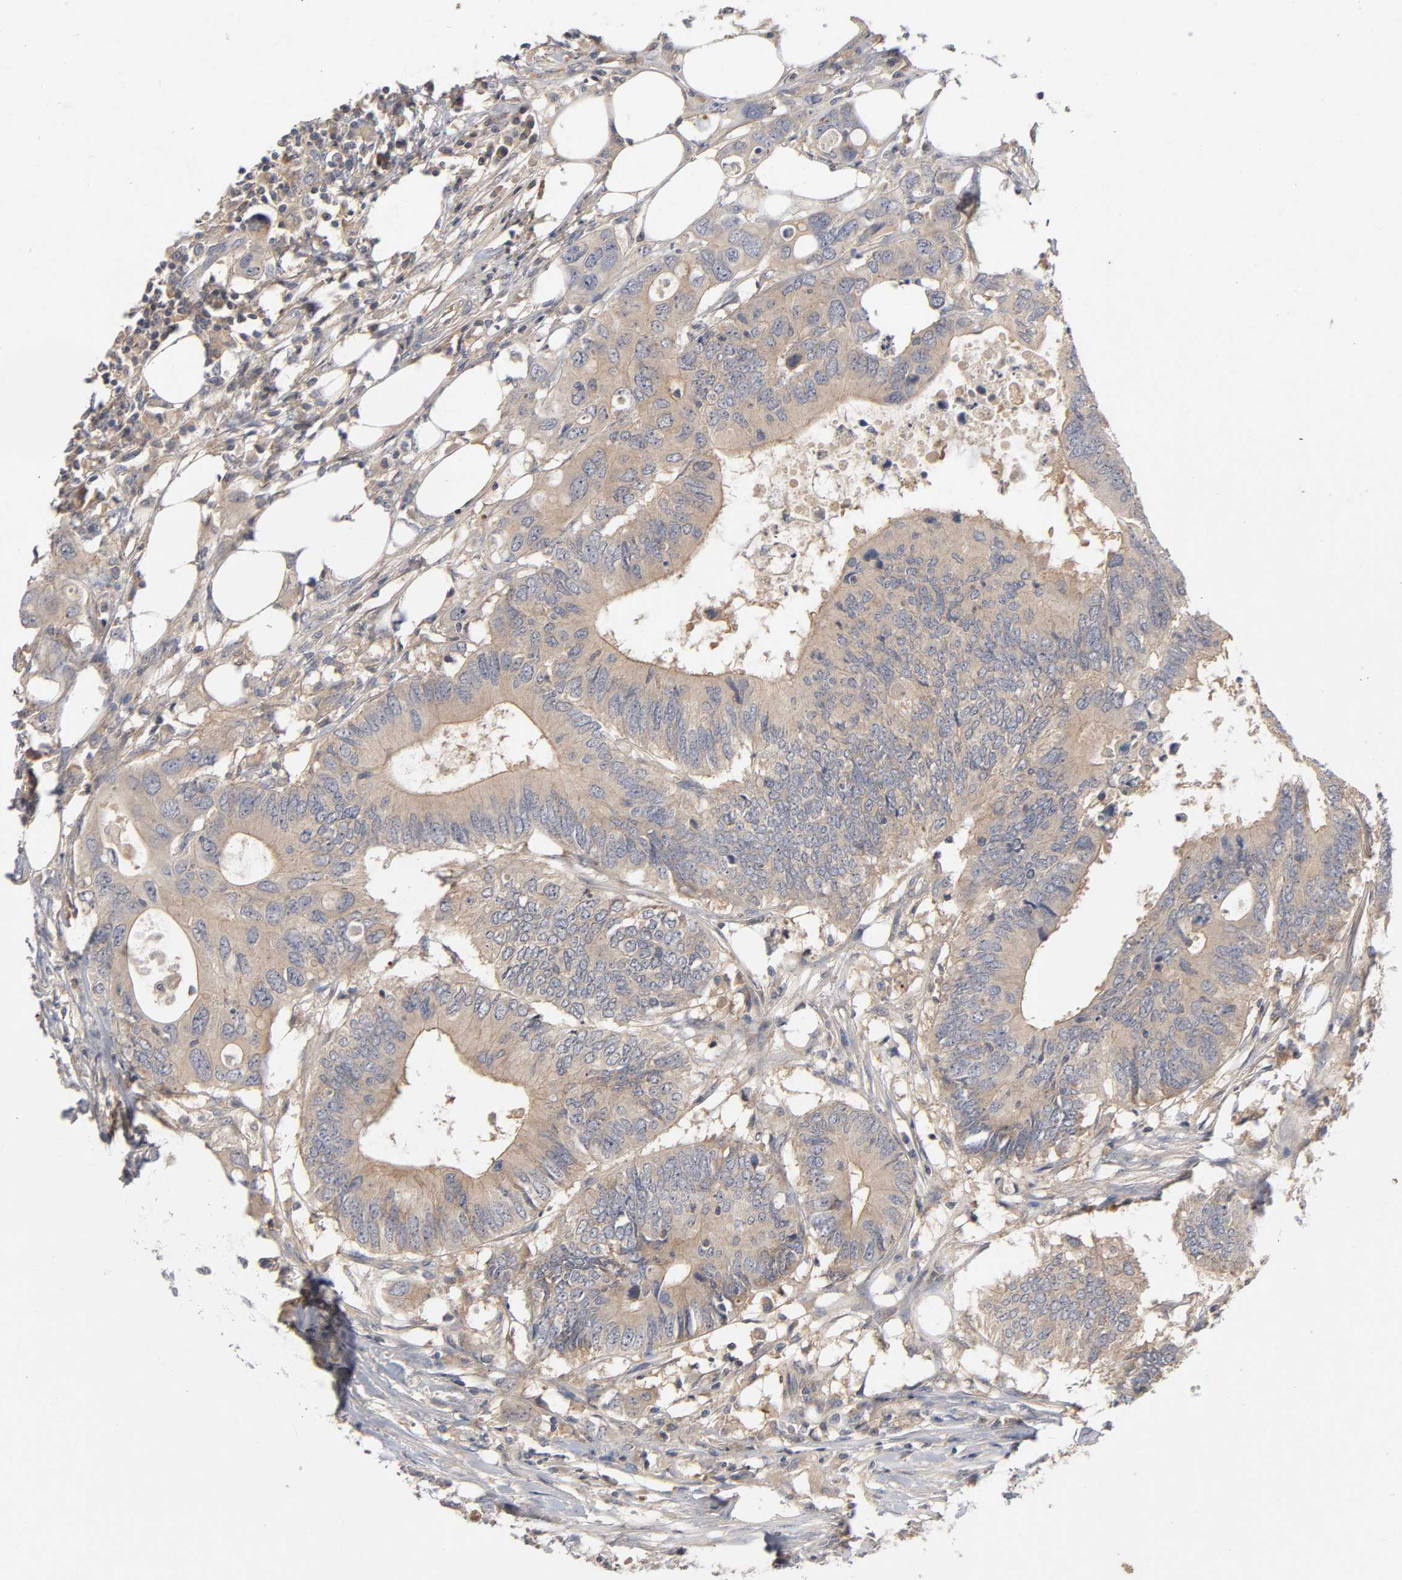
{"staining": {"intensity": "moderate", "quantity": ">75%", "location": "cytoplasmic/membranous"}, "tissue": "colorectal cancer", "cell_type": "Tumor cells", "image_type": "cancer", "snomed": [{"axis": "morphology", "description": "Adenocarcinoma, NOS"}, {"axis": "topography", "description": "Colon"}], "caption": "An IHC histopathology image of neoplastic tissue is shown. Protein staining in brown highlights moderate cytoplasmic/membranous positivity in adenocarcinoma (colorectal) within tumor cells.", "gene": "CPB2", "patient": {"sex": "male", "age": 71}}